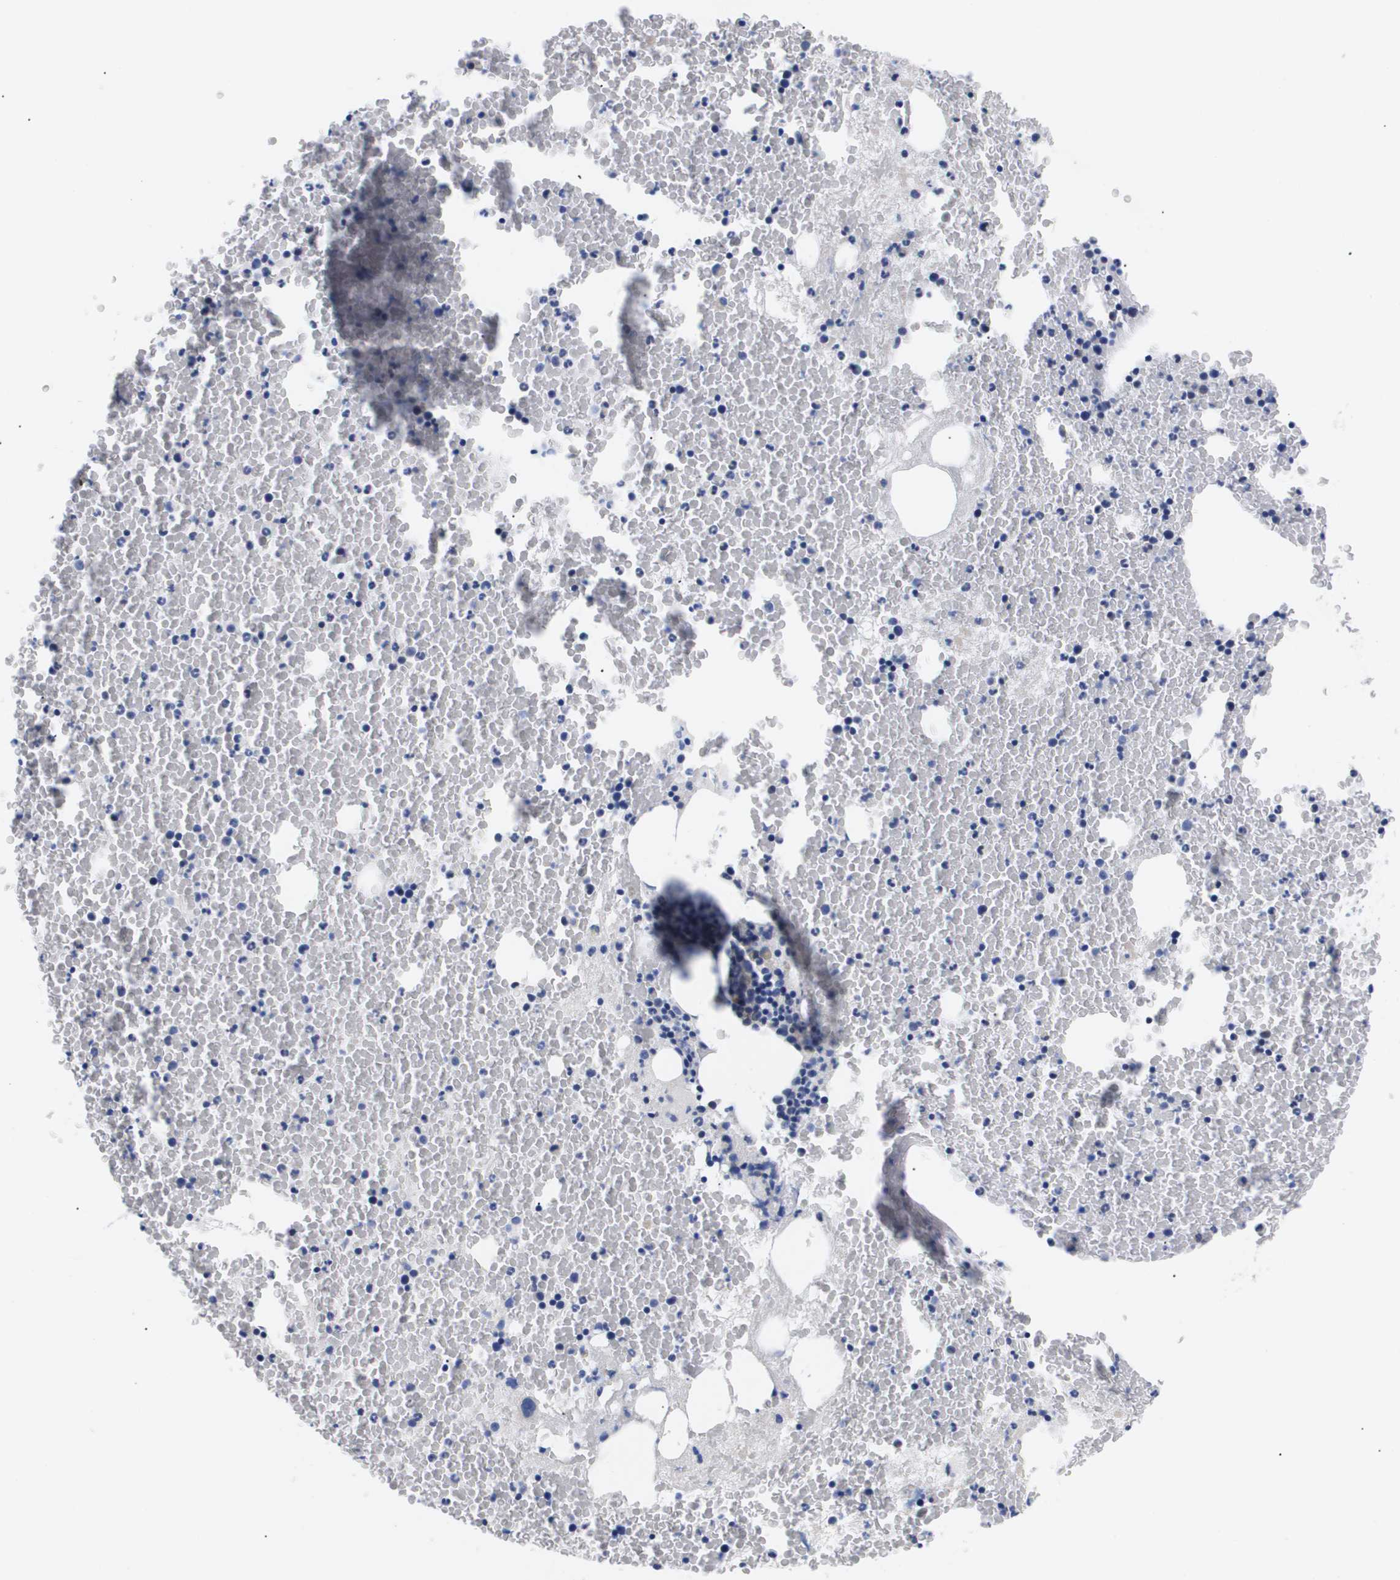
{"staining": {"intensity": "negative", "quantity": "none", "location": "none"}, "tissue": "bone marrow", "cell_type": "Hematopoietic cells", "image_type": "normal", "snomed": [{"axis": "morphology", "description": "Normal tissue, NOS"}, {"axis": "morphology", "description": "Inflammation, NOS"}, {"axis": "topography", "description": "Bone marrow"}], "caption": "This is a histopathology image of IHC staining of benign bone marrow, which shows no positivity in hematopoietic cells.", "gene": "SHD", "patient": {"sex": "male", "age": 63}}